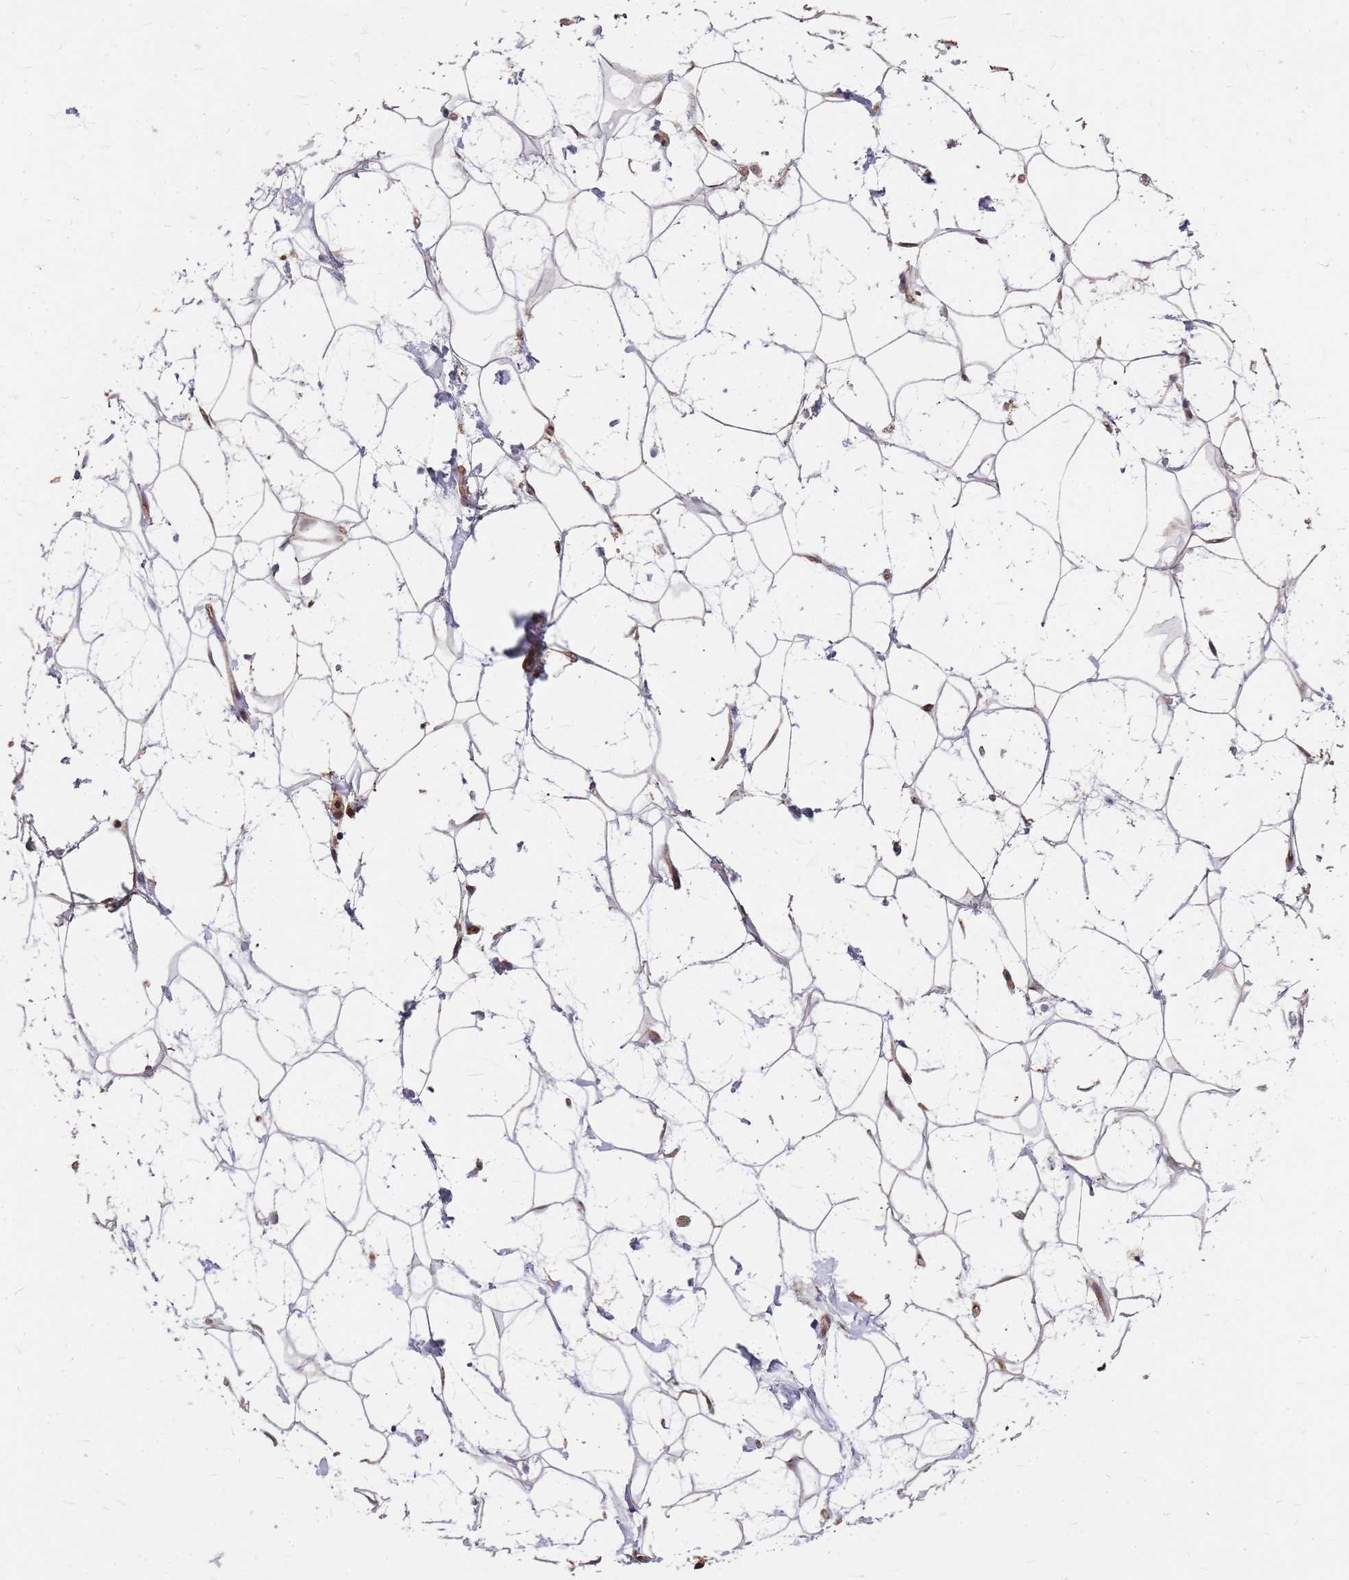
{"staining": {"intensity": "moderate", "quantity": ">75%", "location": "cytoplasmic/membranous,nuclear"}, "tissue": "adipose tissue", "cell_type": "Adipocytes", "image_type": "normal", "snomed": [{"axis": "morphology", "description": "Normal tissue, NOS"}, {"axis": "topography", "description": "Breast"}], "caption": "An immunohistochemistry (IHC) micrograph of normal tissue is shown. Protein staining in brown labels moderate cytoplasmic/membranous,nuclear positivity in adipose tissue within adipocytes.", "gene": "TRABD", "patient": {"sex": "female", "age": 26}}